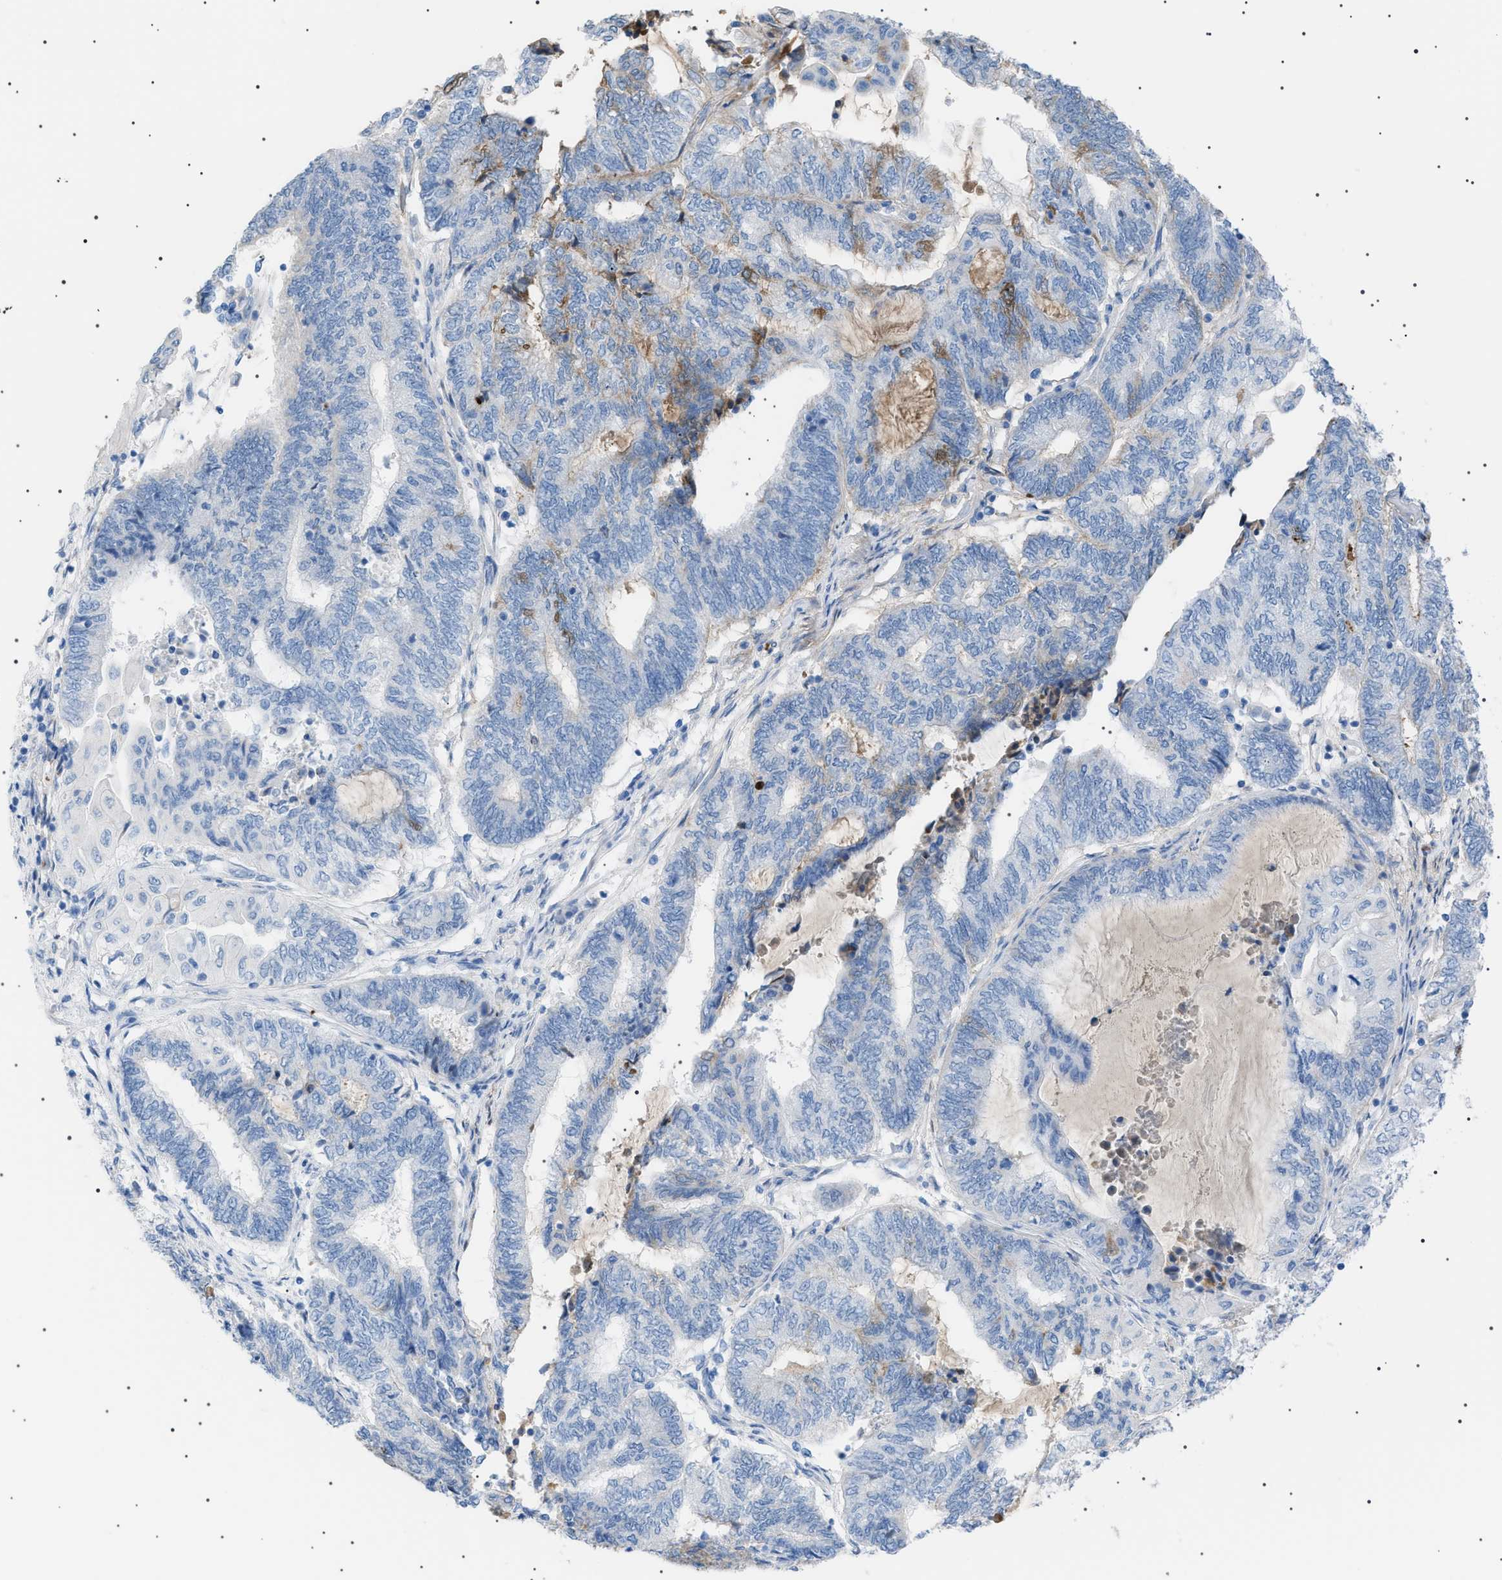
{"staining": {"intensity": "negative", "quantity": "none", "location": "none"}, "tissue": "endometrial cancer", "cell_type": "Tumor cells", "image_type": "cancer", "snomed": [{"axis": "morphology", "description": "Adenocarcinoma, NOS"}, {"axis": "topography", "description": "Uterus"}, {"axis": "topography", "description": "Endometrium"}], "caption": "Immunohistochemistry (IHC) image of human endometrial cancer (adenocarcinoma) stained for a protein (brown), which demonstrates no staining in tumor cells. The staining was performed using DAB (3,3'-diaminobenzidine) to visualize the protein expression in brown, while the nuclei were stained in blue with hematoxylin (Magnification: 20x).", "gene": "LPA", "patient": {"sex": "female", "age": 70}}